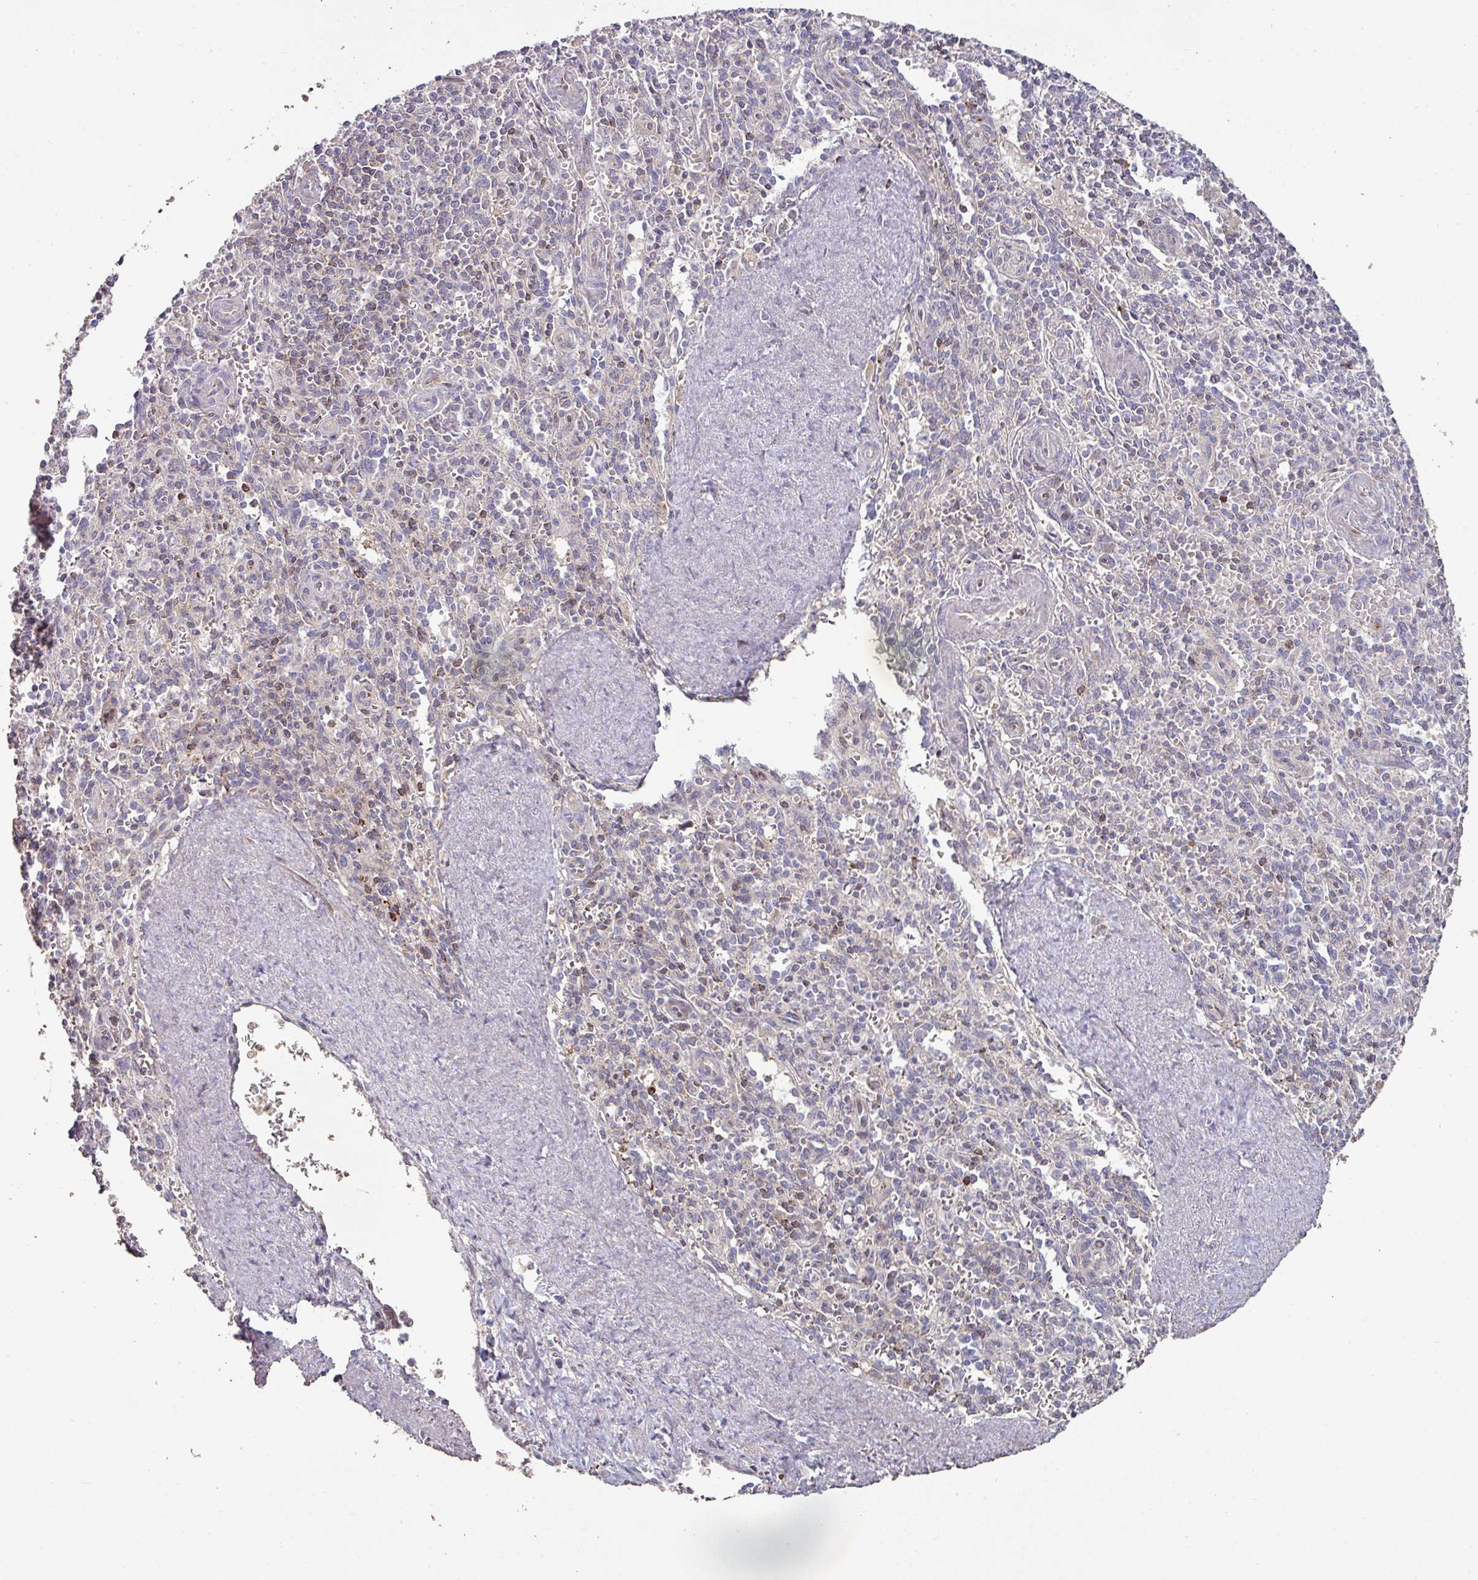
{"staining": {"intensity": "weak", "quantity": "<25%", "location": "cytoplasmic/membranous"}, "tissue": "spleen", "cell_type": "Cells in red pulp", "image_type": "normal", "snomed": [{"axis": "morphology", "description": "Normal tissue, NOS"}, {"axis": "topography", "description": "Spleen"}], "caption": "An immunohistochemistry (IHC) photomicrograph of benign spleen is shown. There is no staining in cells in red pulp of spleen. (Brightfield microscopy of DAB IHC at high magnification).", "gene": "RPL23A", "patient": {"sex": "female", "age": 70}}